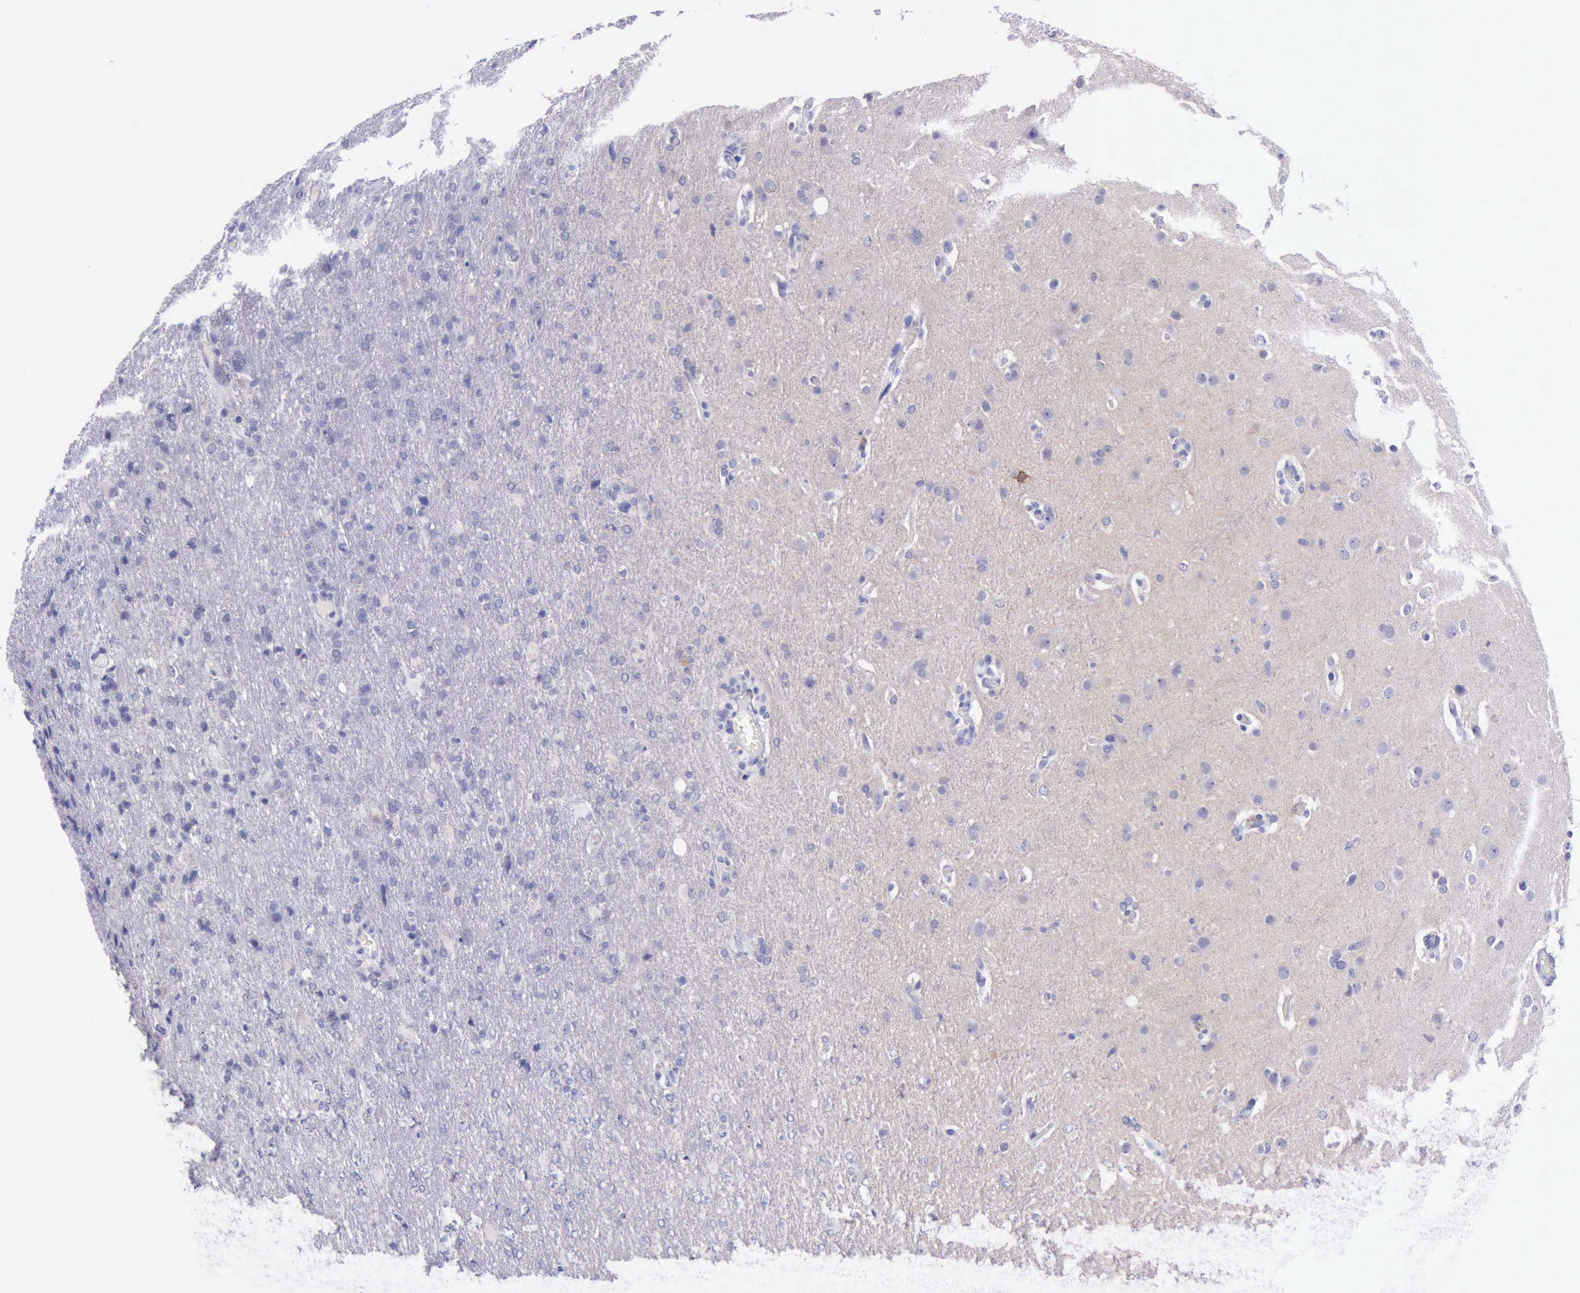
{"staining": {"intensity": "negative", "quantity": "none", "location": "none"}, "tissue": "glioma", "cell_type": "Tumor cells", "image_type": "cancer", "snomed": [{"axis": "morphology", "description": "Glioma, malignant, High grade"}, {"axis": "topography", "description": "Brain"}], "caption": "Tumor cells show no significant expression in glioma.", "gene": "LRFN5", "patient": {"sex": "male", "age": 68}}